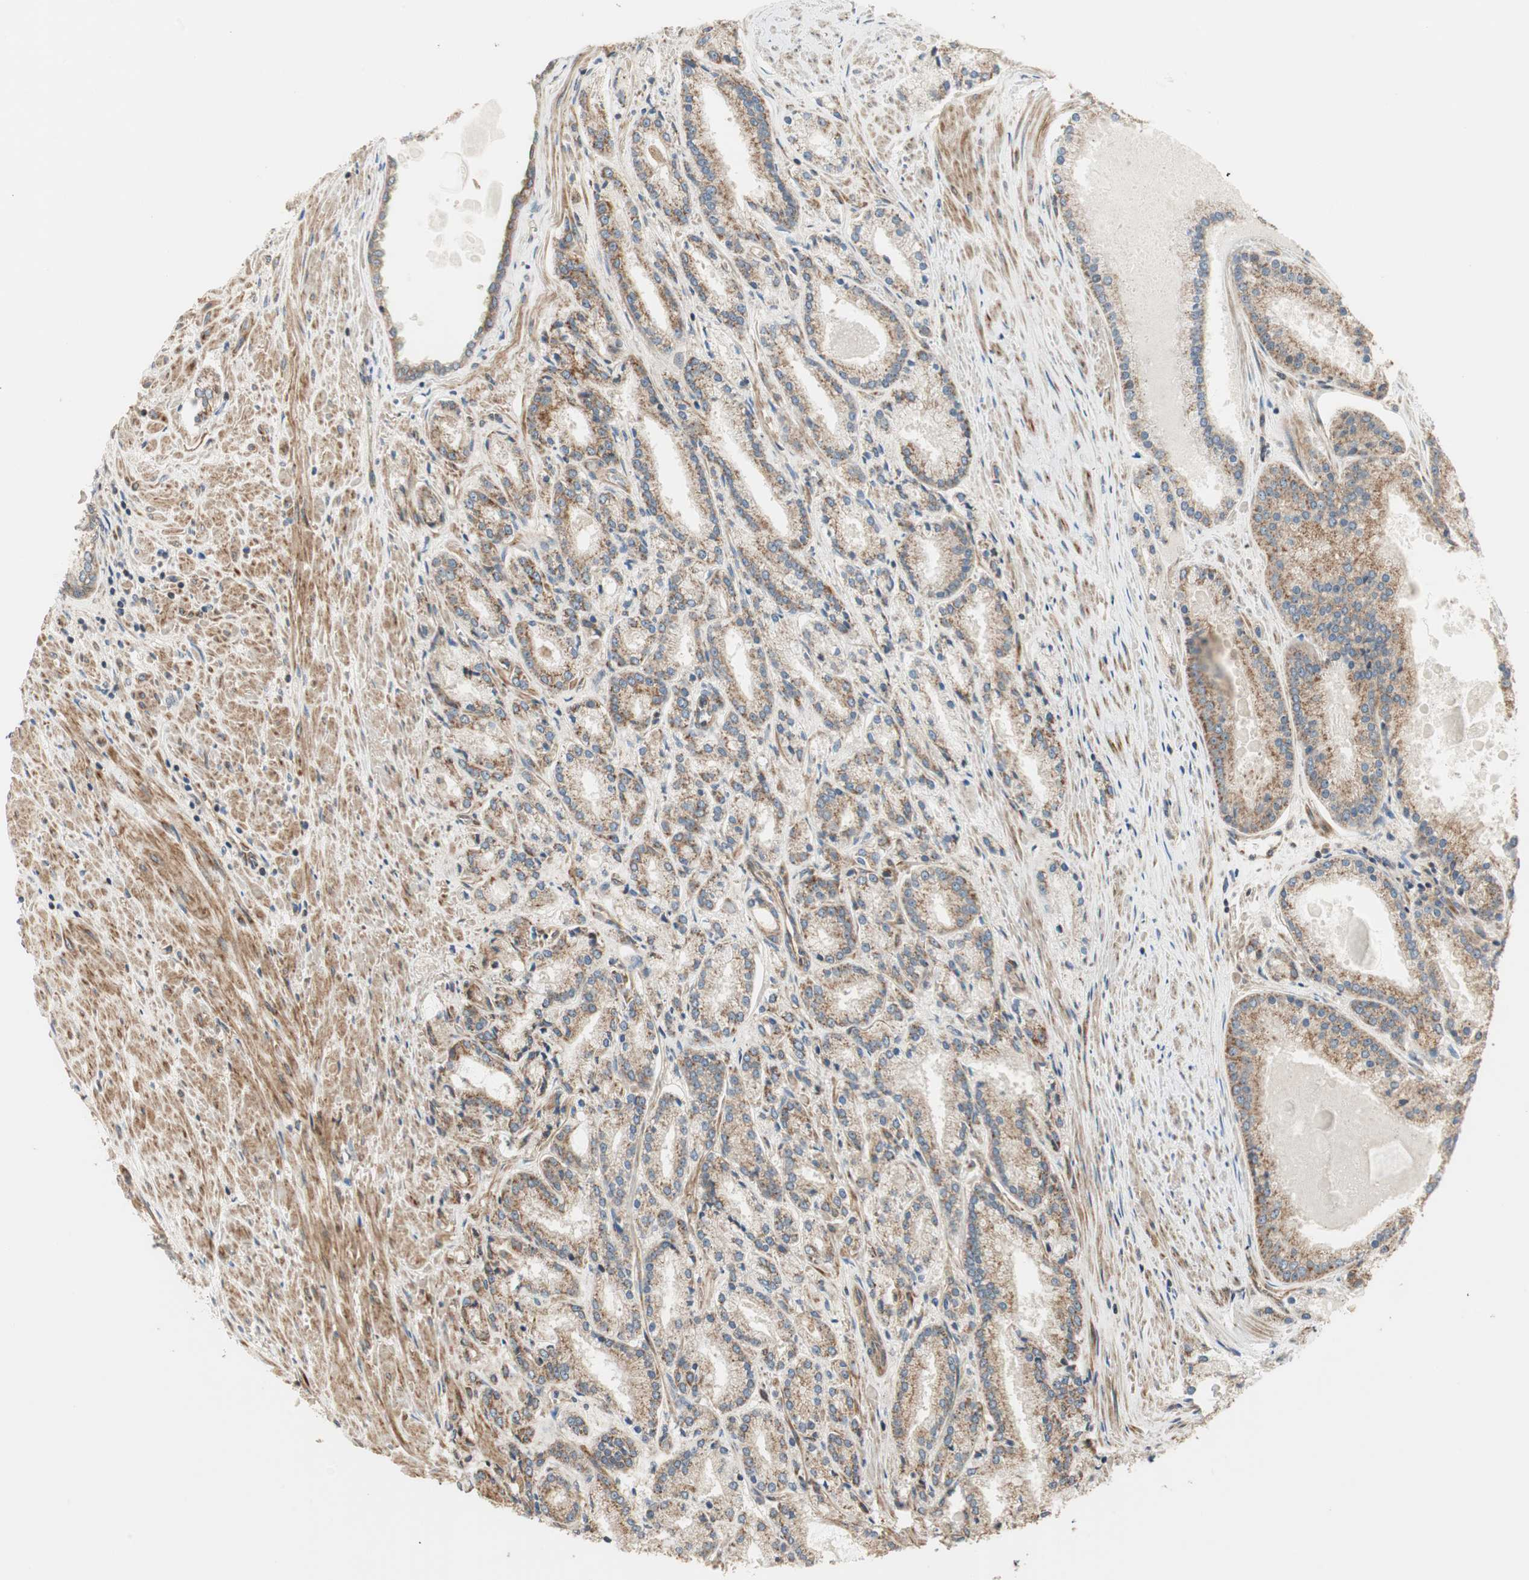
{"staining": {"intensity": "moderate", "quantity": ">75%", "location": "cytoplasmic/membranous"}, "tissue": "prostate cancer", "cell_type": "Tumor cells", "image_type": "cancer", "snomed": [{"axis": "morphology", "description": "Adenocarcinoma, Low grade"}, {"axis": "topography", "description": "Prostate"}], "caption": "Brown immunohistochemical staining in human adenocarcinoma (low-grade) (prostate) demonstrates moderate cytoplasmic/membranous staining in approximately >75% of tumor cells.", "gene": "CTTNBP2NL", "patient": {"sex": "male", "age": 59}}